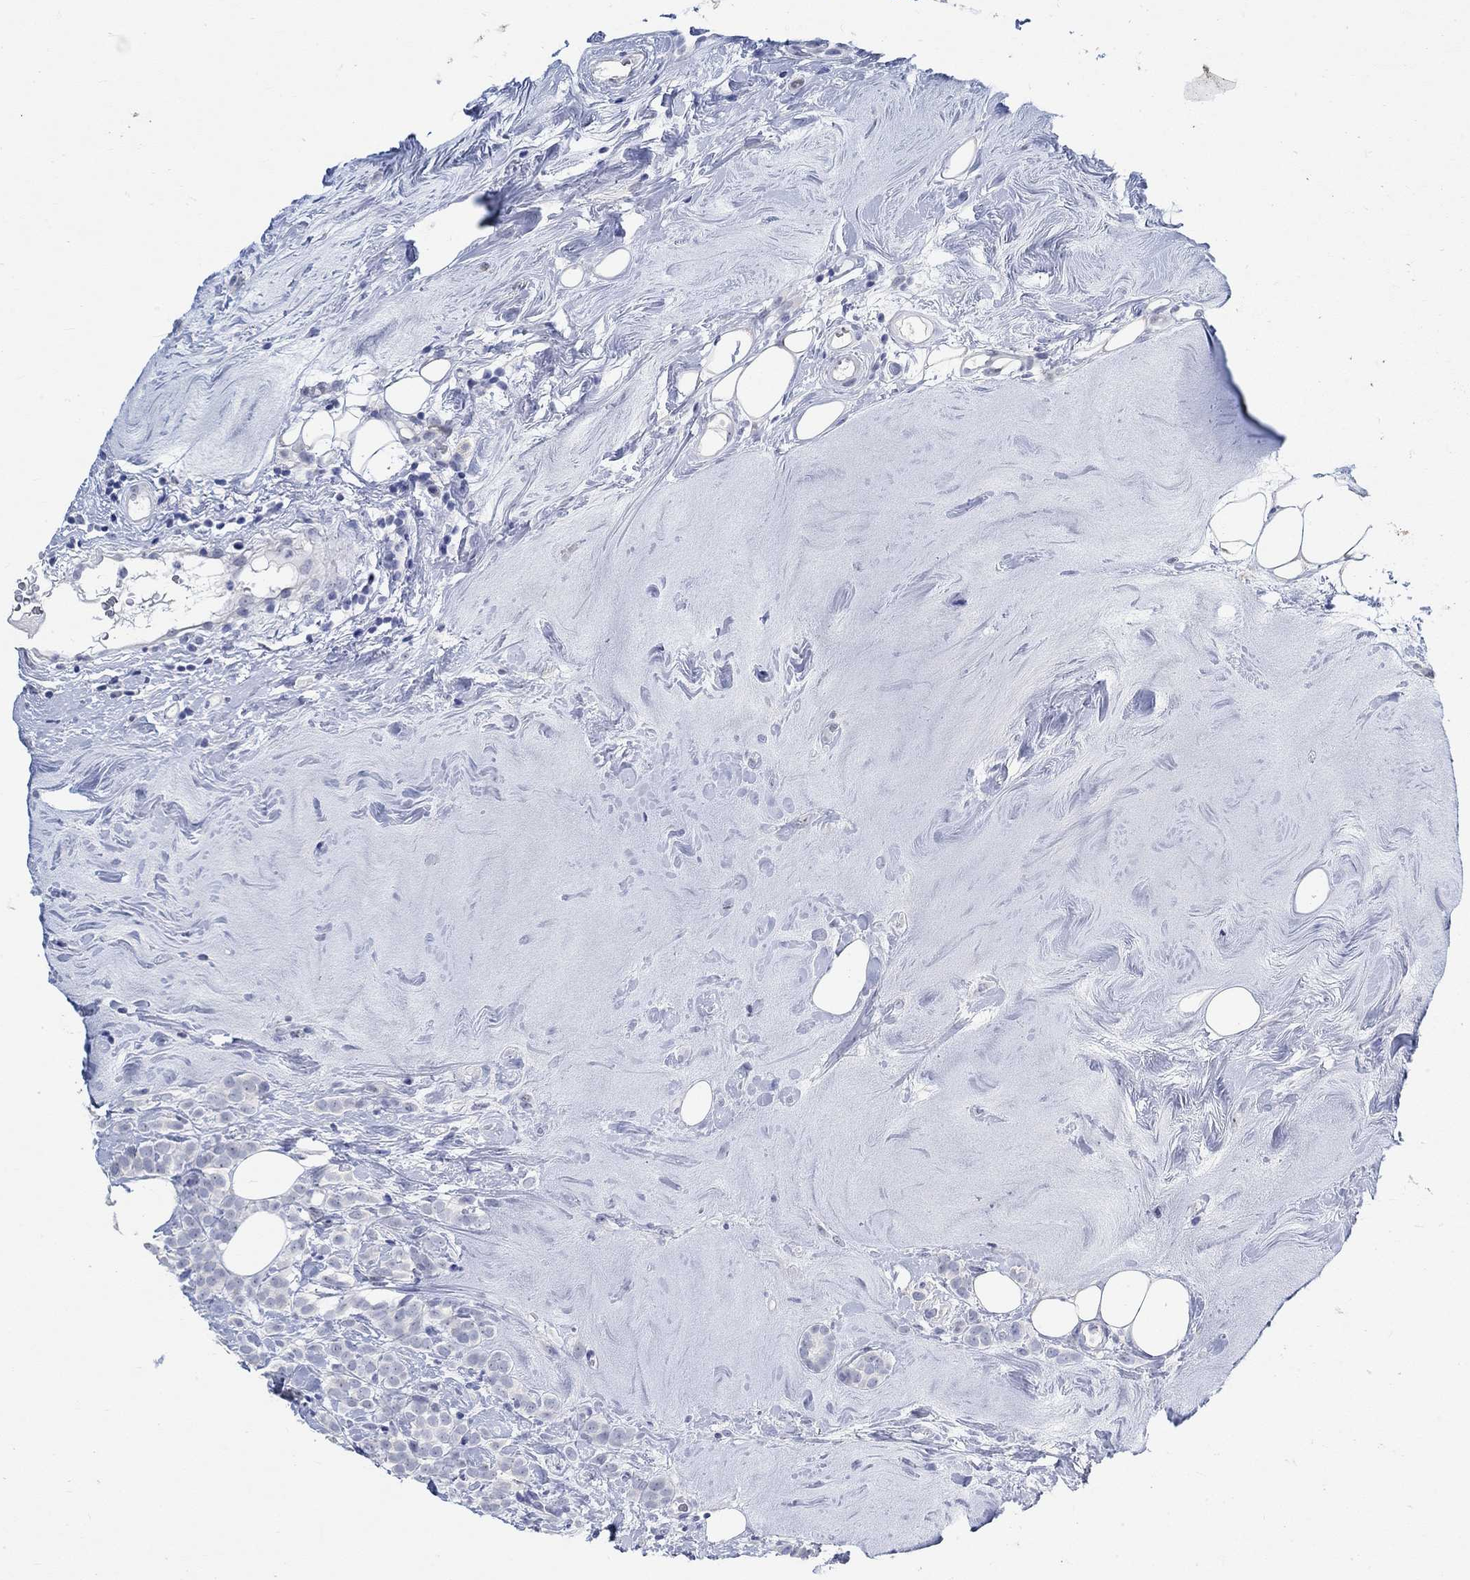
{"staining": {"intensity": "negative", "quantity": "none", "location": "none"}, "tissue": "breast cancer", "cell_type": "Tumor cells", "image_type": "cancer", "snomed": [{"axis": "morphology", "description": "Lobular carcinoma"}, {"axis": "topography", "description": "Breast"}], "caption": "This is an IHC image of human breast cancer (lobular carcinoma). There is no expression in tumor cells.", "gene": "GRIA3", "patient": {"sex": "female", "age": 49}}